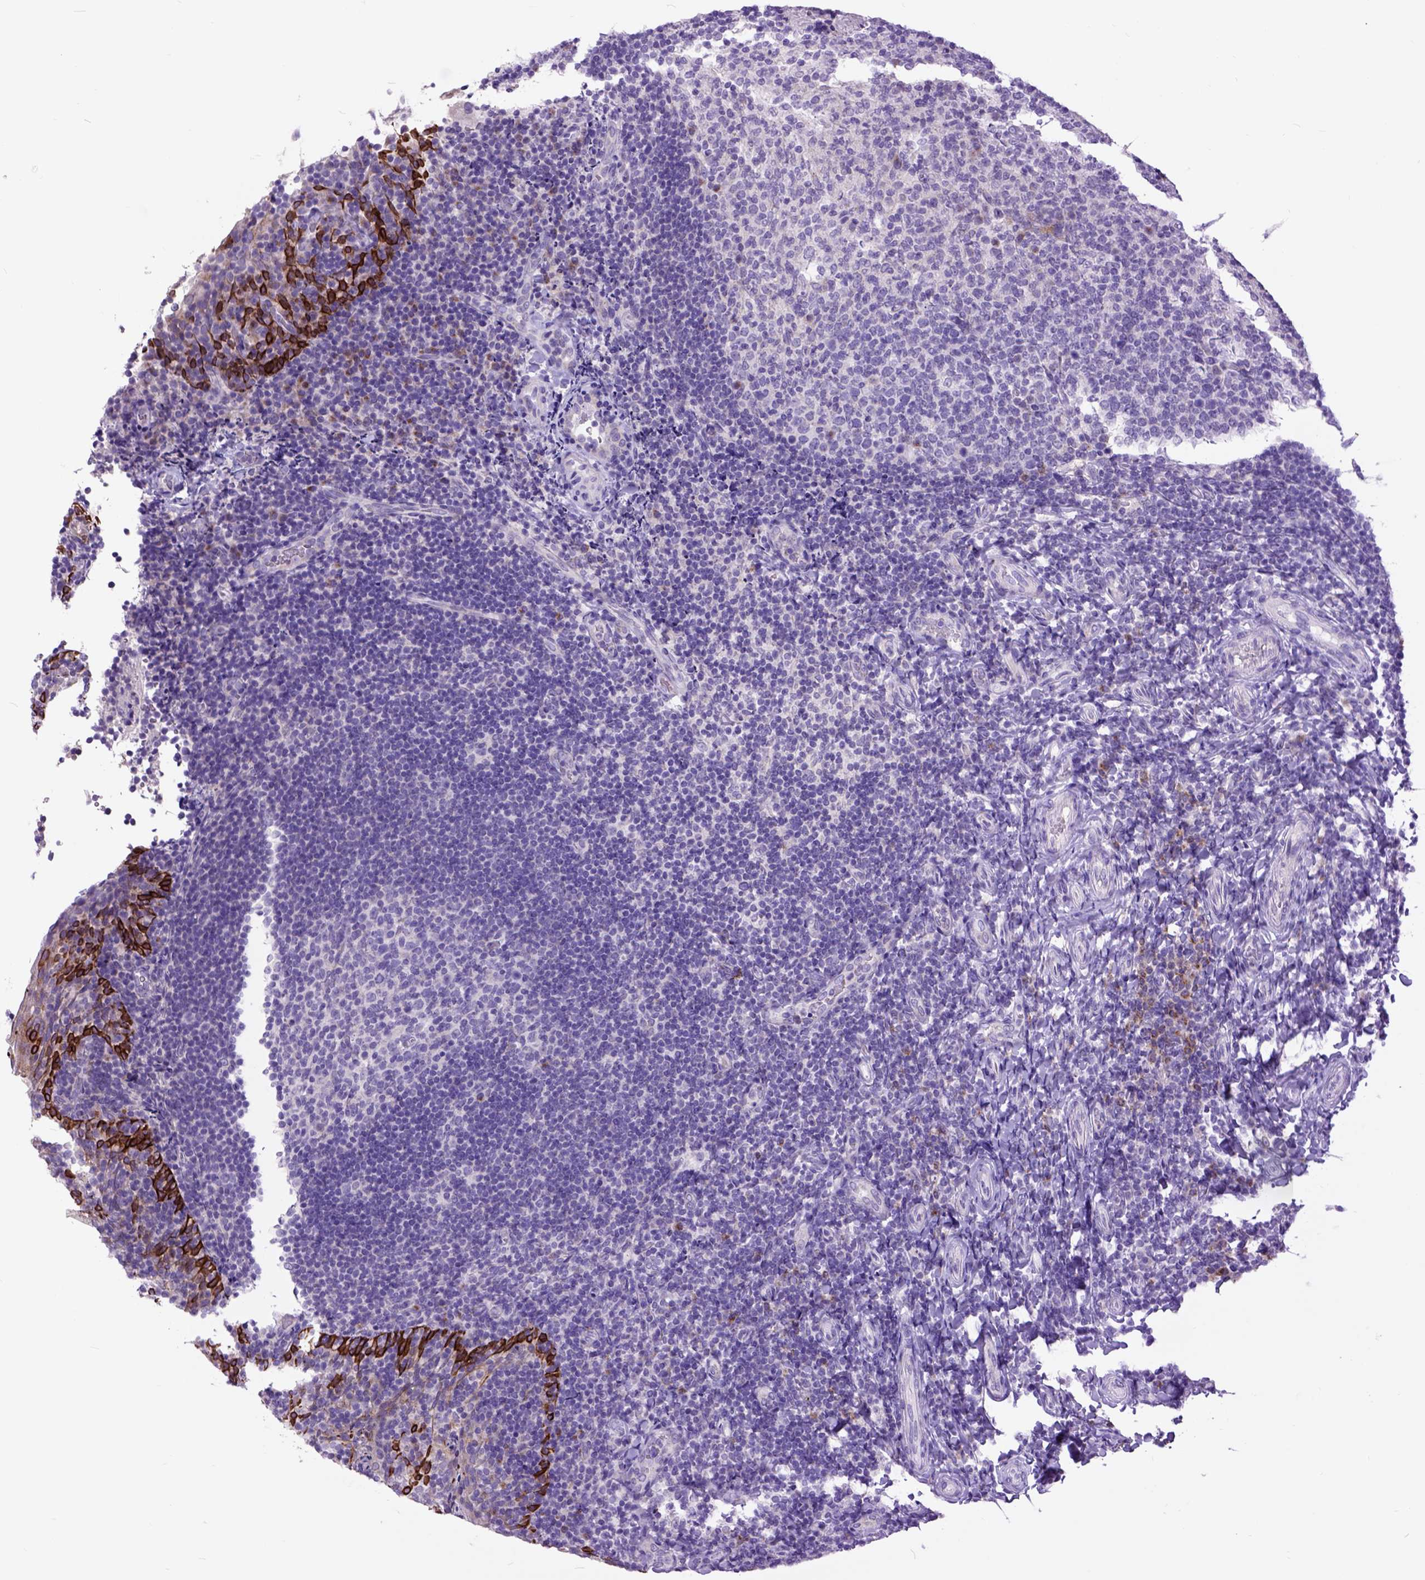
{"staining": {"intensity": "negative", "quantity": "none", "location": "none"}, "tissue": "tonsil", "cell_type": "Germinal center cells", "image_type": "normal", "snomed": [{"axis": "morphology", "description": "Normal tissue, NOS"}, {"axis": "topography", "description": "Tonsil"}], "caption": "High magnification brightfield microscopy of normal tonsil stained with DAB (3,3'-diaminobenzidine) (brown) and counterstained with hematoxylin (blue): germinal center cells show no significant expression.", "gene": "RAB25", "patient": {"sex": "female", "age": 10}}